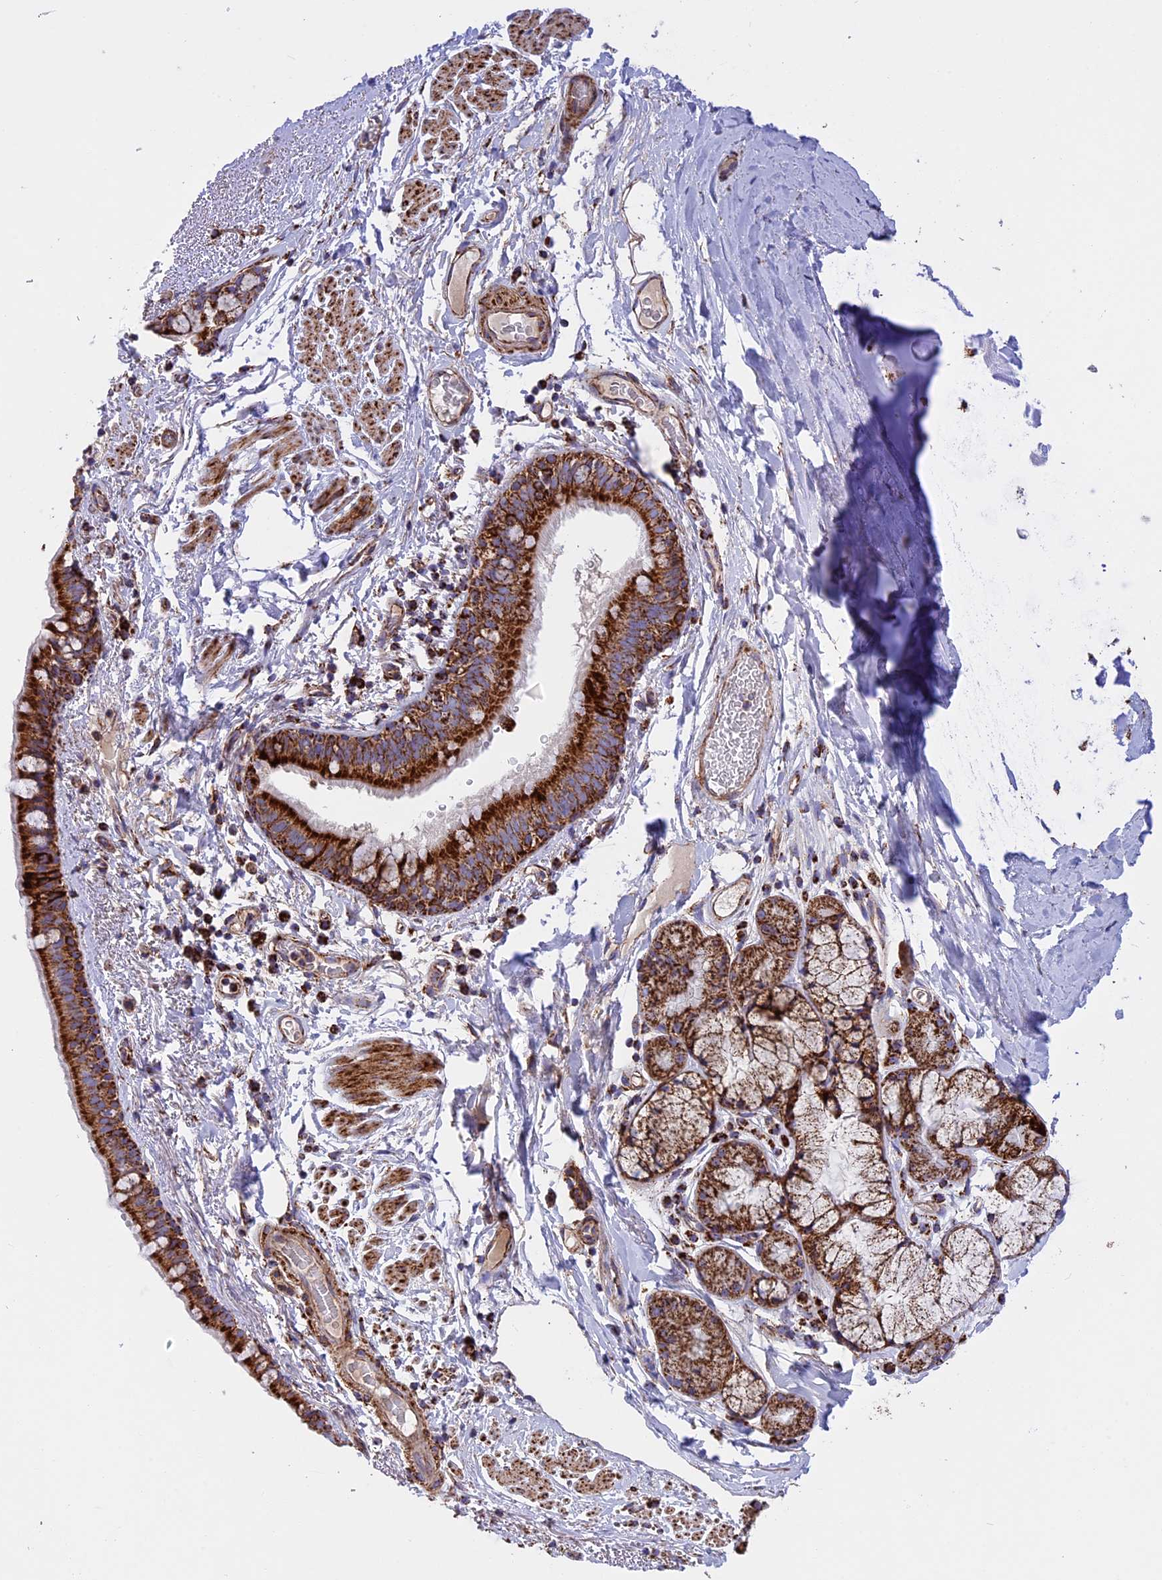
{"staining": {"intensity": "strong", "quantity": ">75%", "location": "cytoplasmic/membranous"}, "tissue": "bronchus", "cell_type": "Respiratory epithelial cells", "image_type": "normal", "snomed": [{"axis": "morphology", "description": "Normal tissue, NOS"}, {"axis": "topography", "description": "Lymph node"}, {"axis": "topography", "description": "Bronchus"}], "caption": "The micrograph demonstrates a brown stain indicating the presence of a protein in the cytoplasmic/membranous of respiratory epithelial cells in bronchus. The protein of interest is stained brown, and the nuclei are stained in blue (DAB IHC with brightfield microscopy, high magnification).", "gene": "UQCRB", "patient": {"sex": "male", "age": 63}}